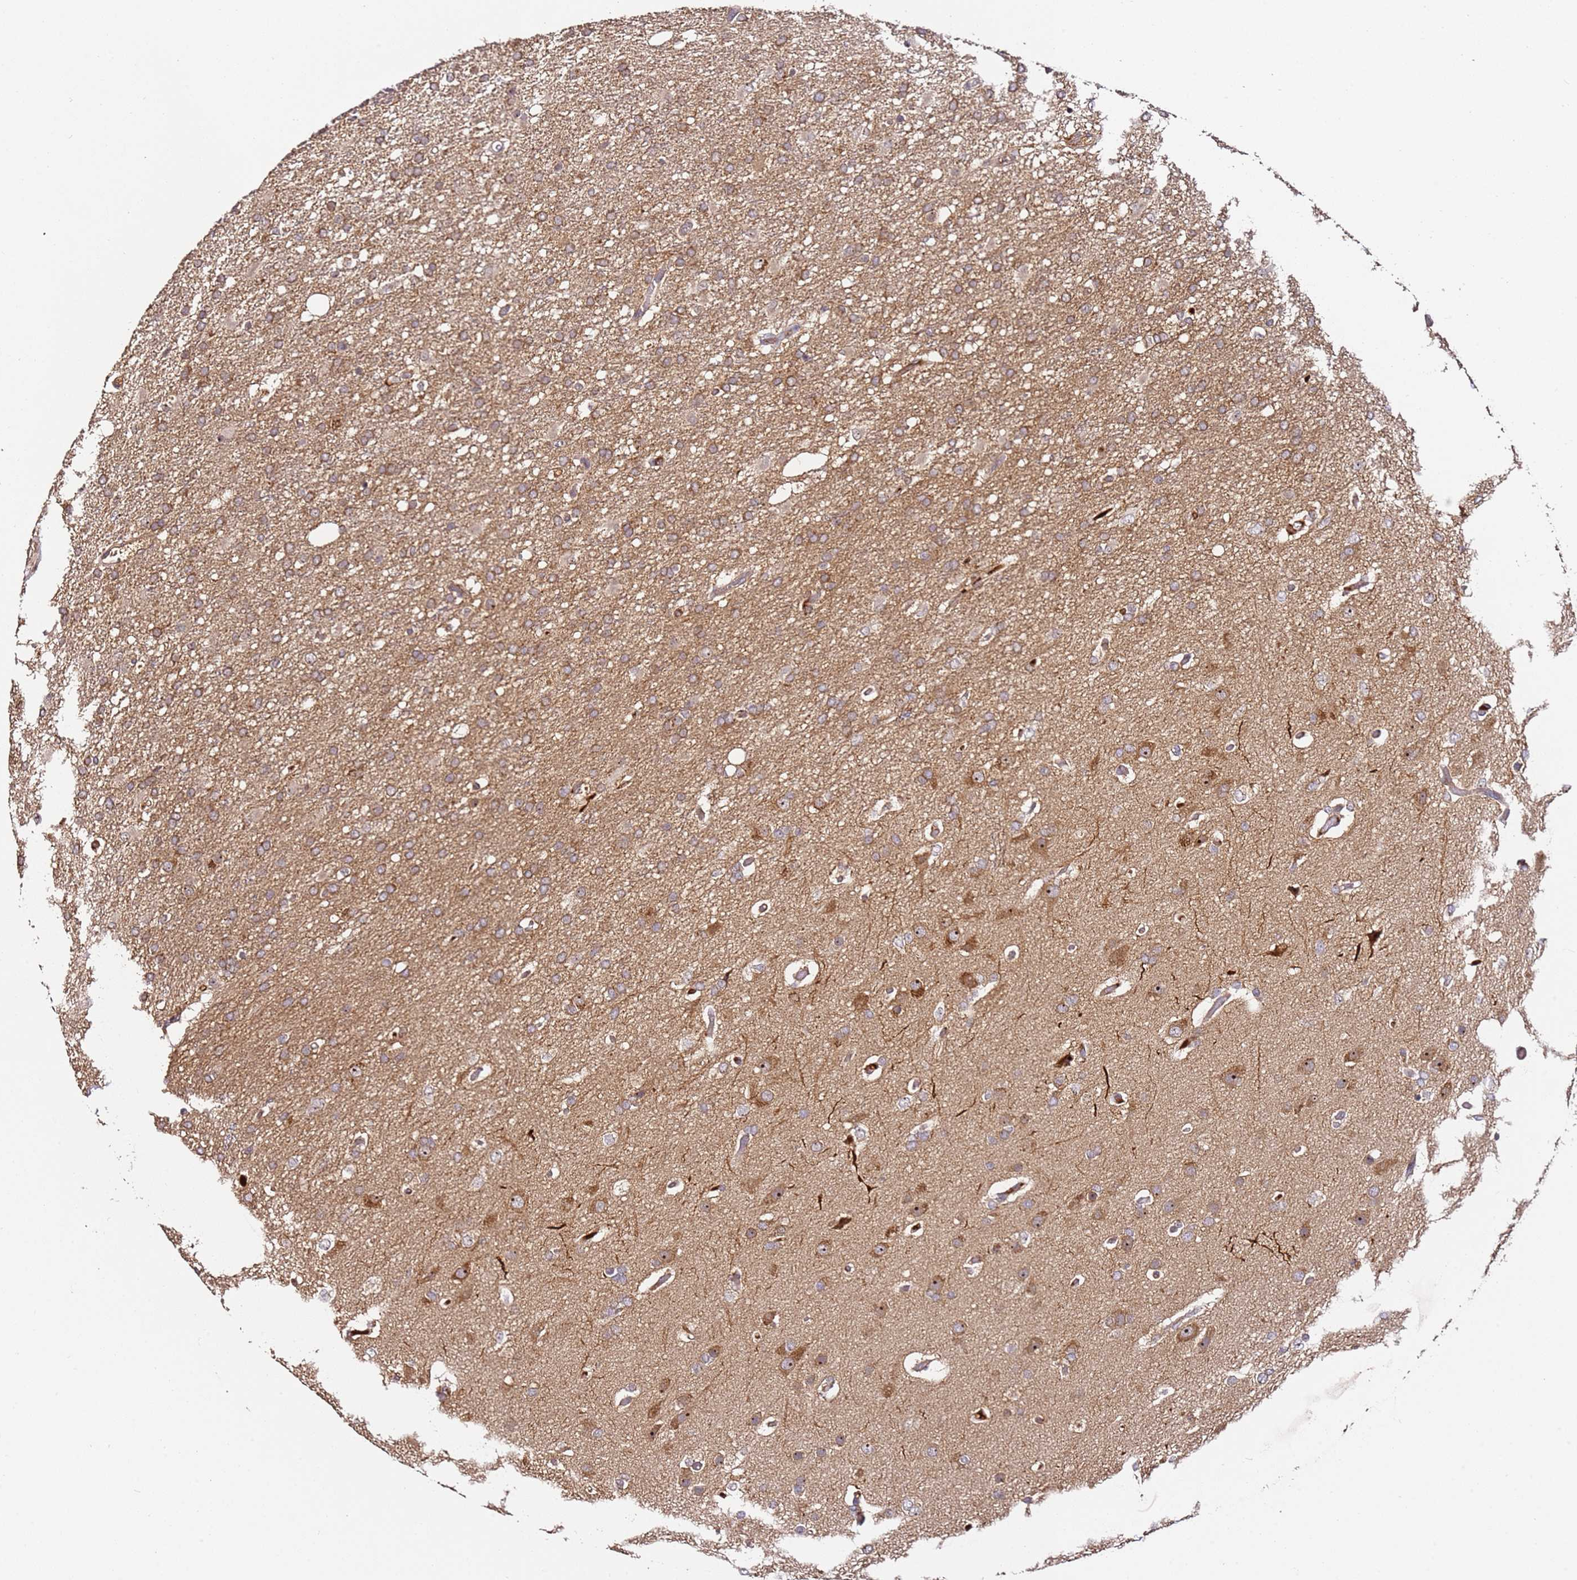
{"staining": {"intensity": "moderate", "quantity": ">75%", "location": "cytoplasmic/membranous"}, "tissue": "glioma", "cell_type": "Tumor cells", "image_type": "cancer", "snomed": [{"axis": "morphology", "description": "Glioma, malignant, High grade"}, {"axis": "topography", "description": "Brain"}], "caption": "IHC staining of glioma, which reveals medium levels of moderate cytoplasmic/membranous expression in approximately >75% of tumor cells indicating moderate cytoplasmic/membranous protein positivity. The staining was performed using DAB (3,3'-diaminobenzidine) (brown) for protein detection and nuclei were counterstained in hematoxylin (blue).", "gene": "DDX27", "patient": {"sex": "female", "age": 74}}